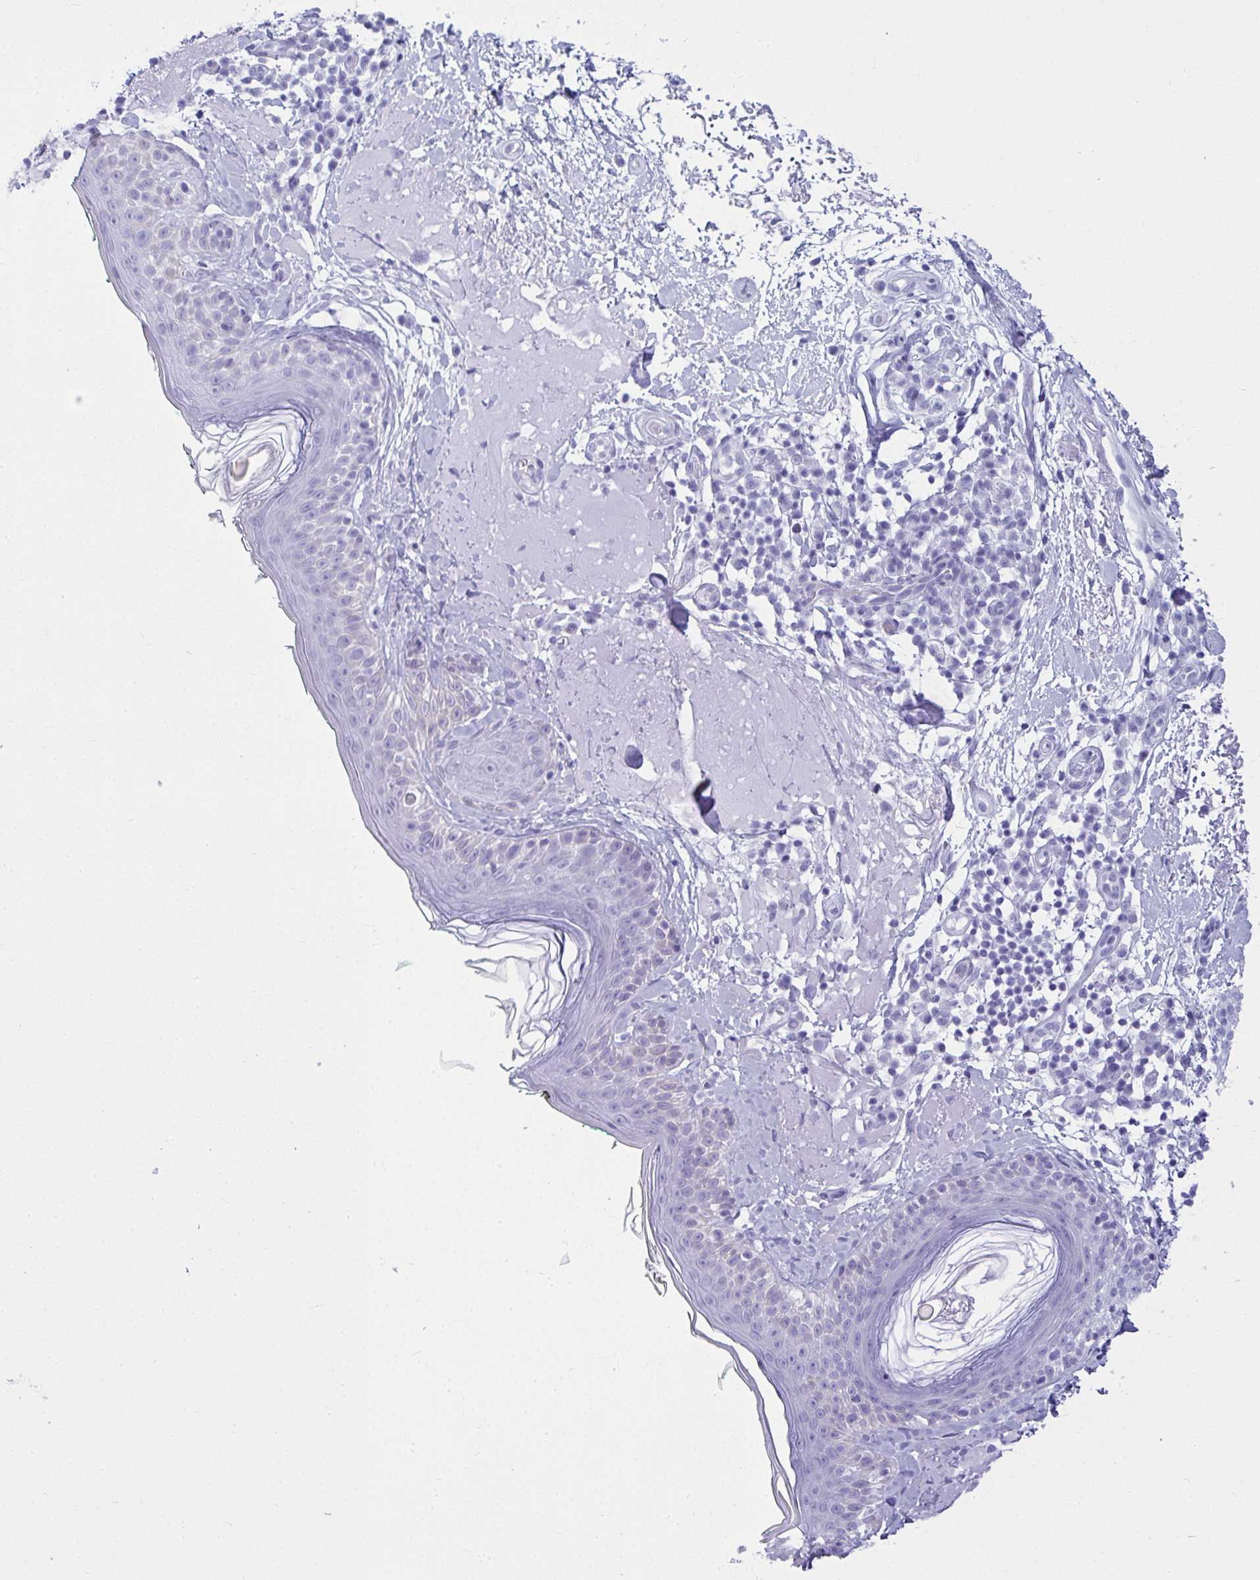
{"staining": {"intensity": "negative", "quantity": "none", "location": "none"}, "tissue": "skin", "cell_type": "Fibroblasts", "image_type": "normal", "snomed": [{"axis": "morphology", "description": "Normal tissue, NOS"}, {"axis": "topography", "description": "Skin"}], "caption": "Protein analysis of normal skin reveals no significant positivity in fibroblasts.", "gene": "CLGN", "patient": {"sex": "male", "age": 73}}